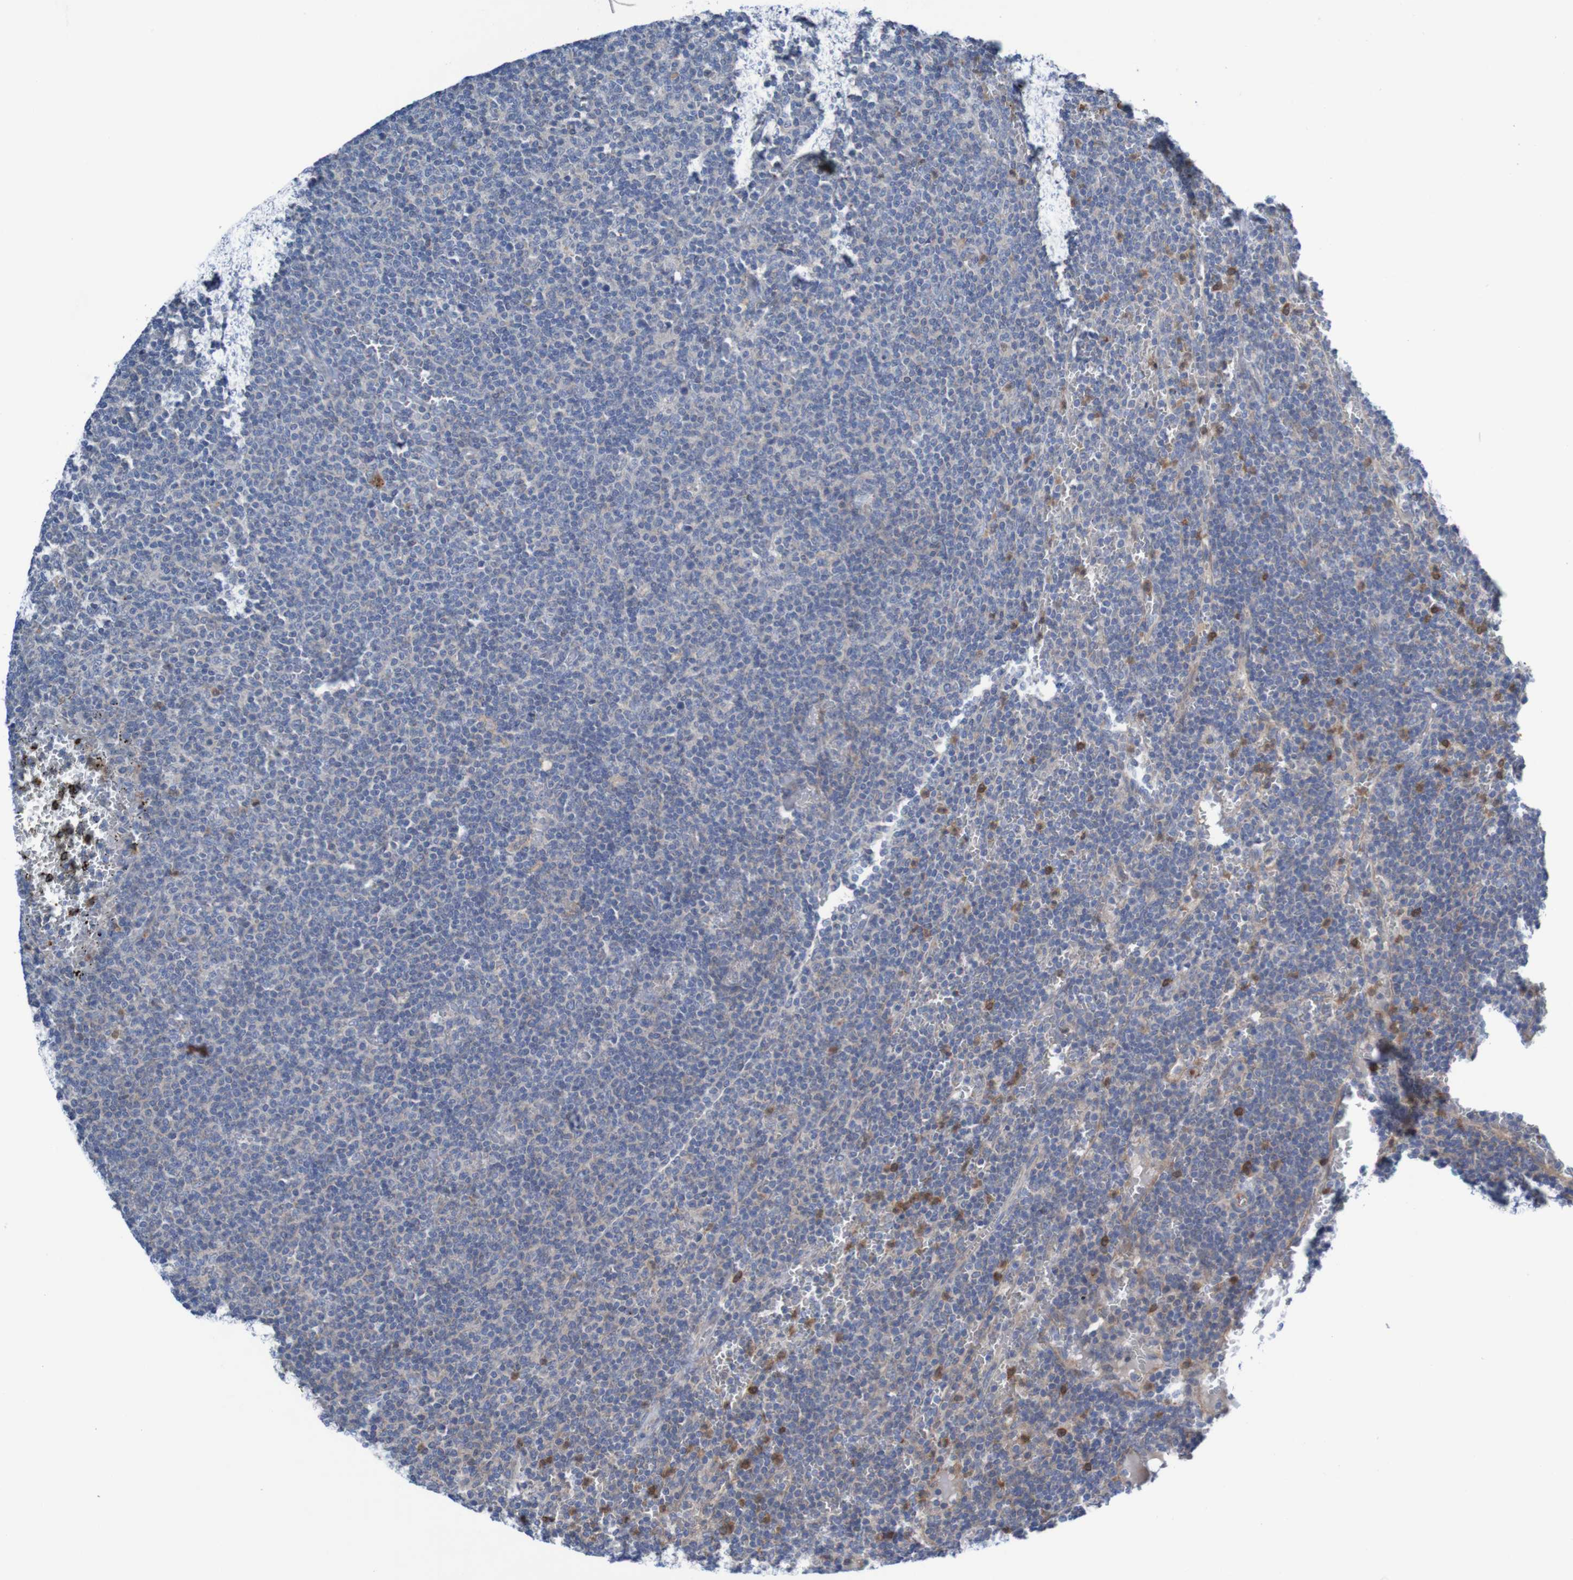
{"staining": {"intensity": "weak", "quantity": "<25%", "location": "cytoplasmic/membranous"}, "tissue": "lymphoma", "cell_type": "Tumor cells", "image_type": "cancer", "snomed": [{"axis": "morphology", "description": "Malignant lymphoma, non-Hodgkin's type, Low grade"}, {"axis": "topography", "description": "Spleen"}], "caption": "IHC of human lymphoma reveals no expression in tumor cells.", "gene": "ANGPT4", "patient": {"sex": "female", "age": 50}}